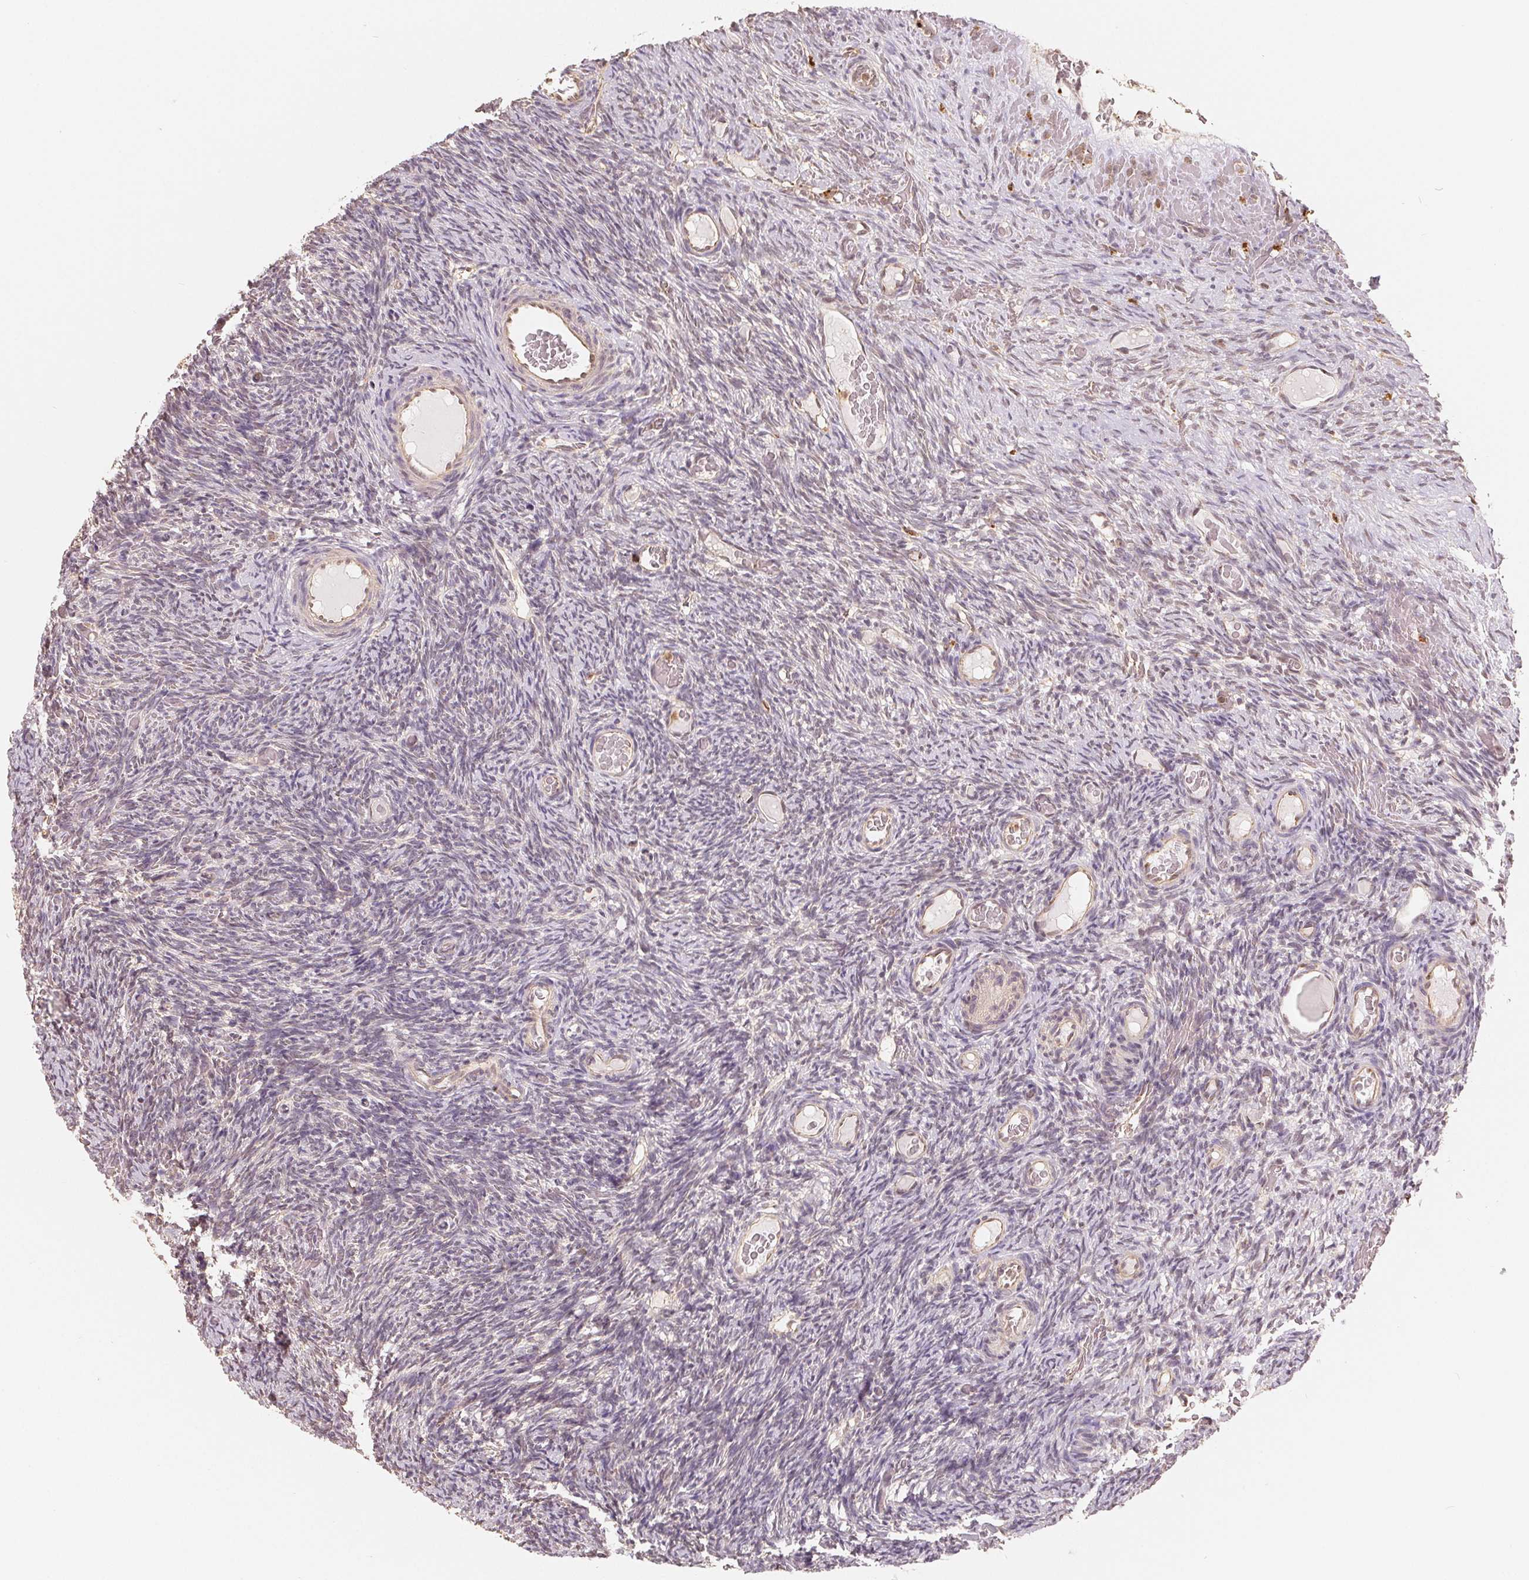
{"staining": {"intensity": "moderate", "quantity": ">75%", "location": "cytoplasmic/membranous"}, "tissue": "ovary", "cell_type": "Follicle cells", "image_type": "normal", "snomed": [{"axis": "morphology", "description": "Normal tissue, NOS"}, {"axis": "topography", "description": "Ovary"}], "caption": "Immunohistochemical staining of unremarkable human ovary reveals moderate cytoplasmic/membranous protein staining in approximately >75% of follicle cells.", "gene": "GUSB", "patient": {"sex": "female", "age": 34}}